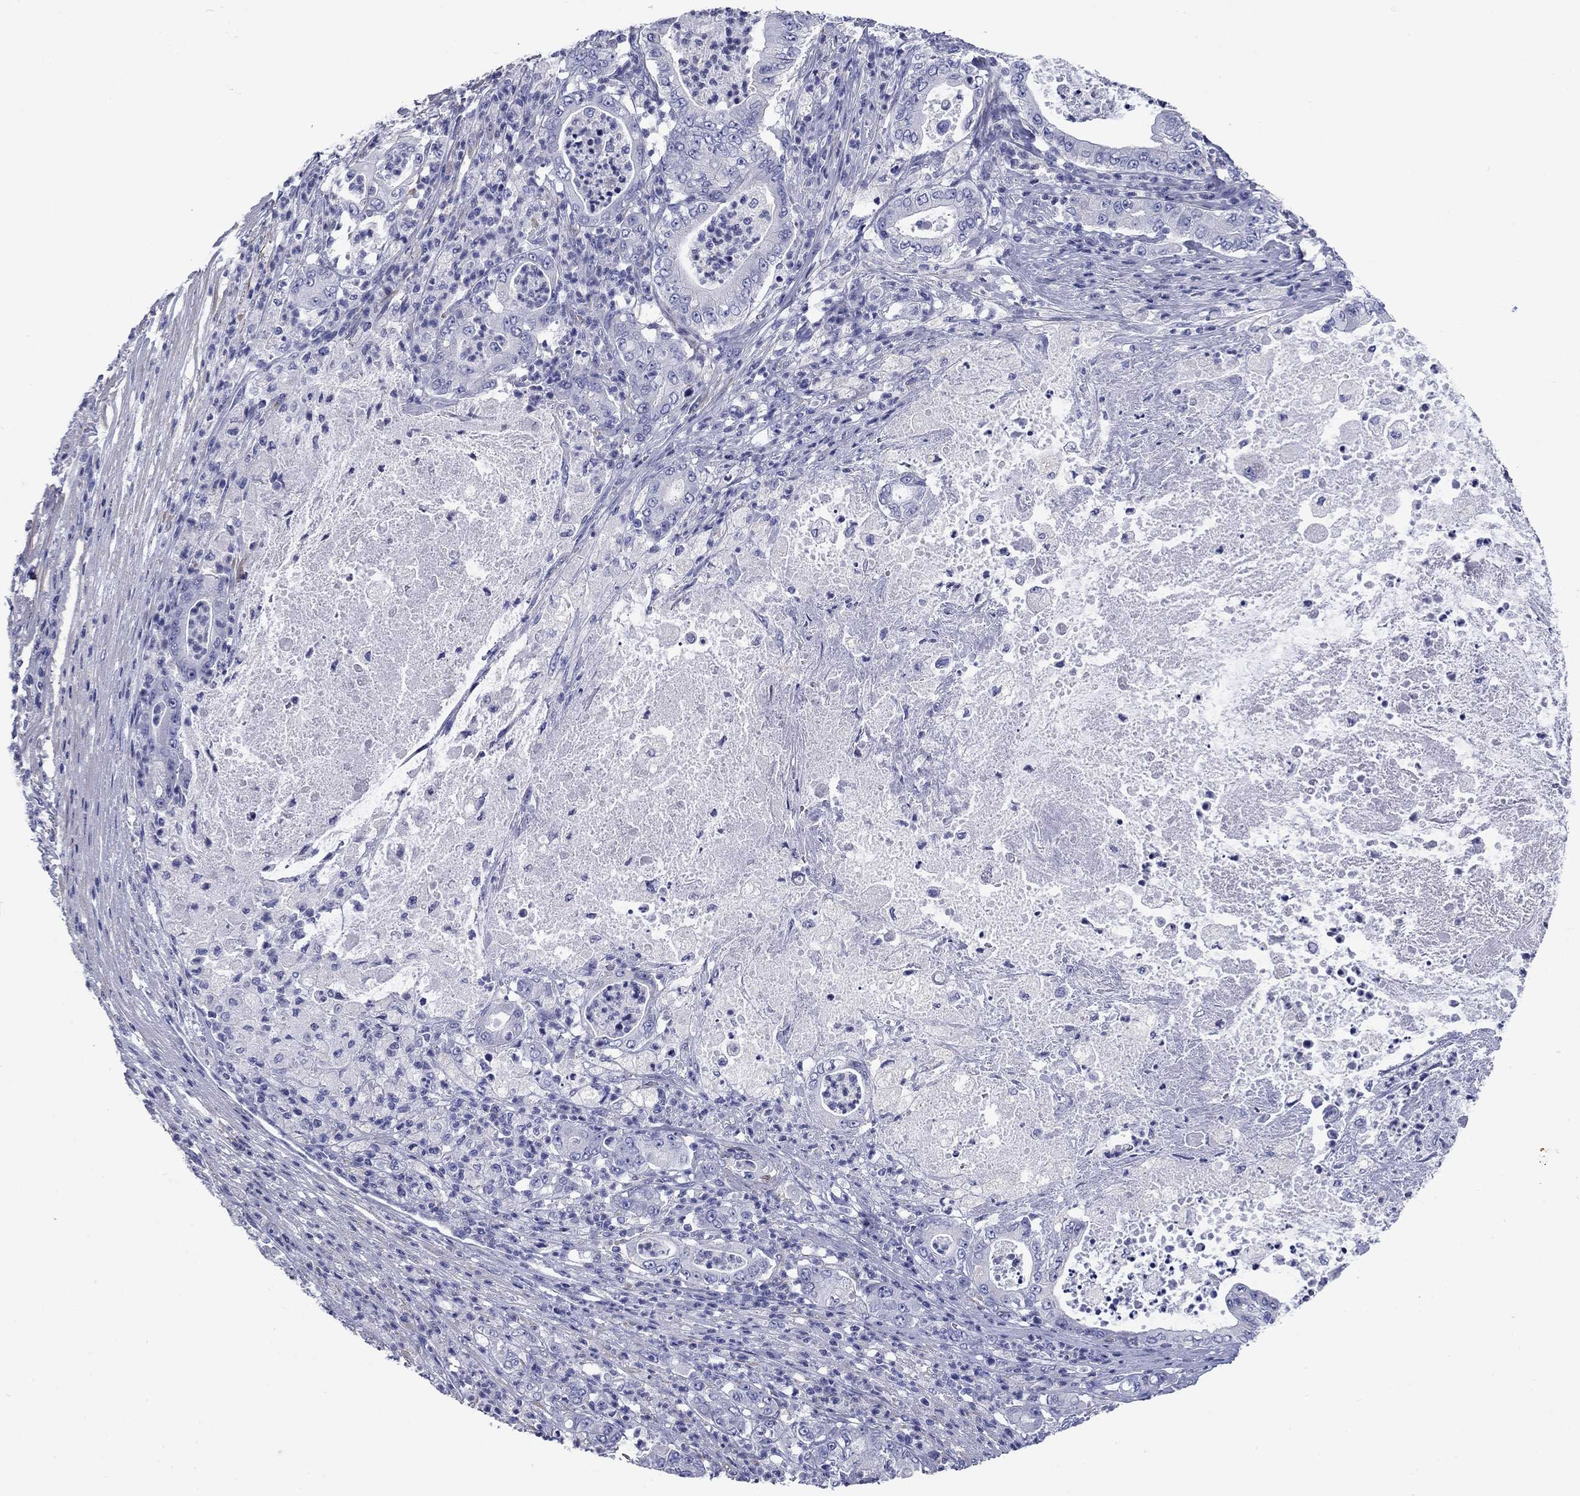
{"staining": {"intensity": "negative", "quantity": "none", "location": "none"}, "tissue": "pancreatic cancer", "cell_type": "Tumor cells", "image_type": "cancer", "snomed": [{"axis": "morphology", "description": "Adenocarcinoma, NOS"}, {"axis": "topography", "description": "Pancreas"}], "caption": "Immunohistochemistry image of neoplastic tissue: pancreatic cancer stained with DAB (3,3'-diaminobenzidine) shows no significant protein positivity in tumor cells. (DAB (3,3'-diaminobenzidine) immunohistochemistry (IHC) with hematoxylin counter stain).", "gene": "PRKCG", "patient": {"sex": "male", "age": 71}}